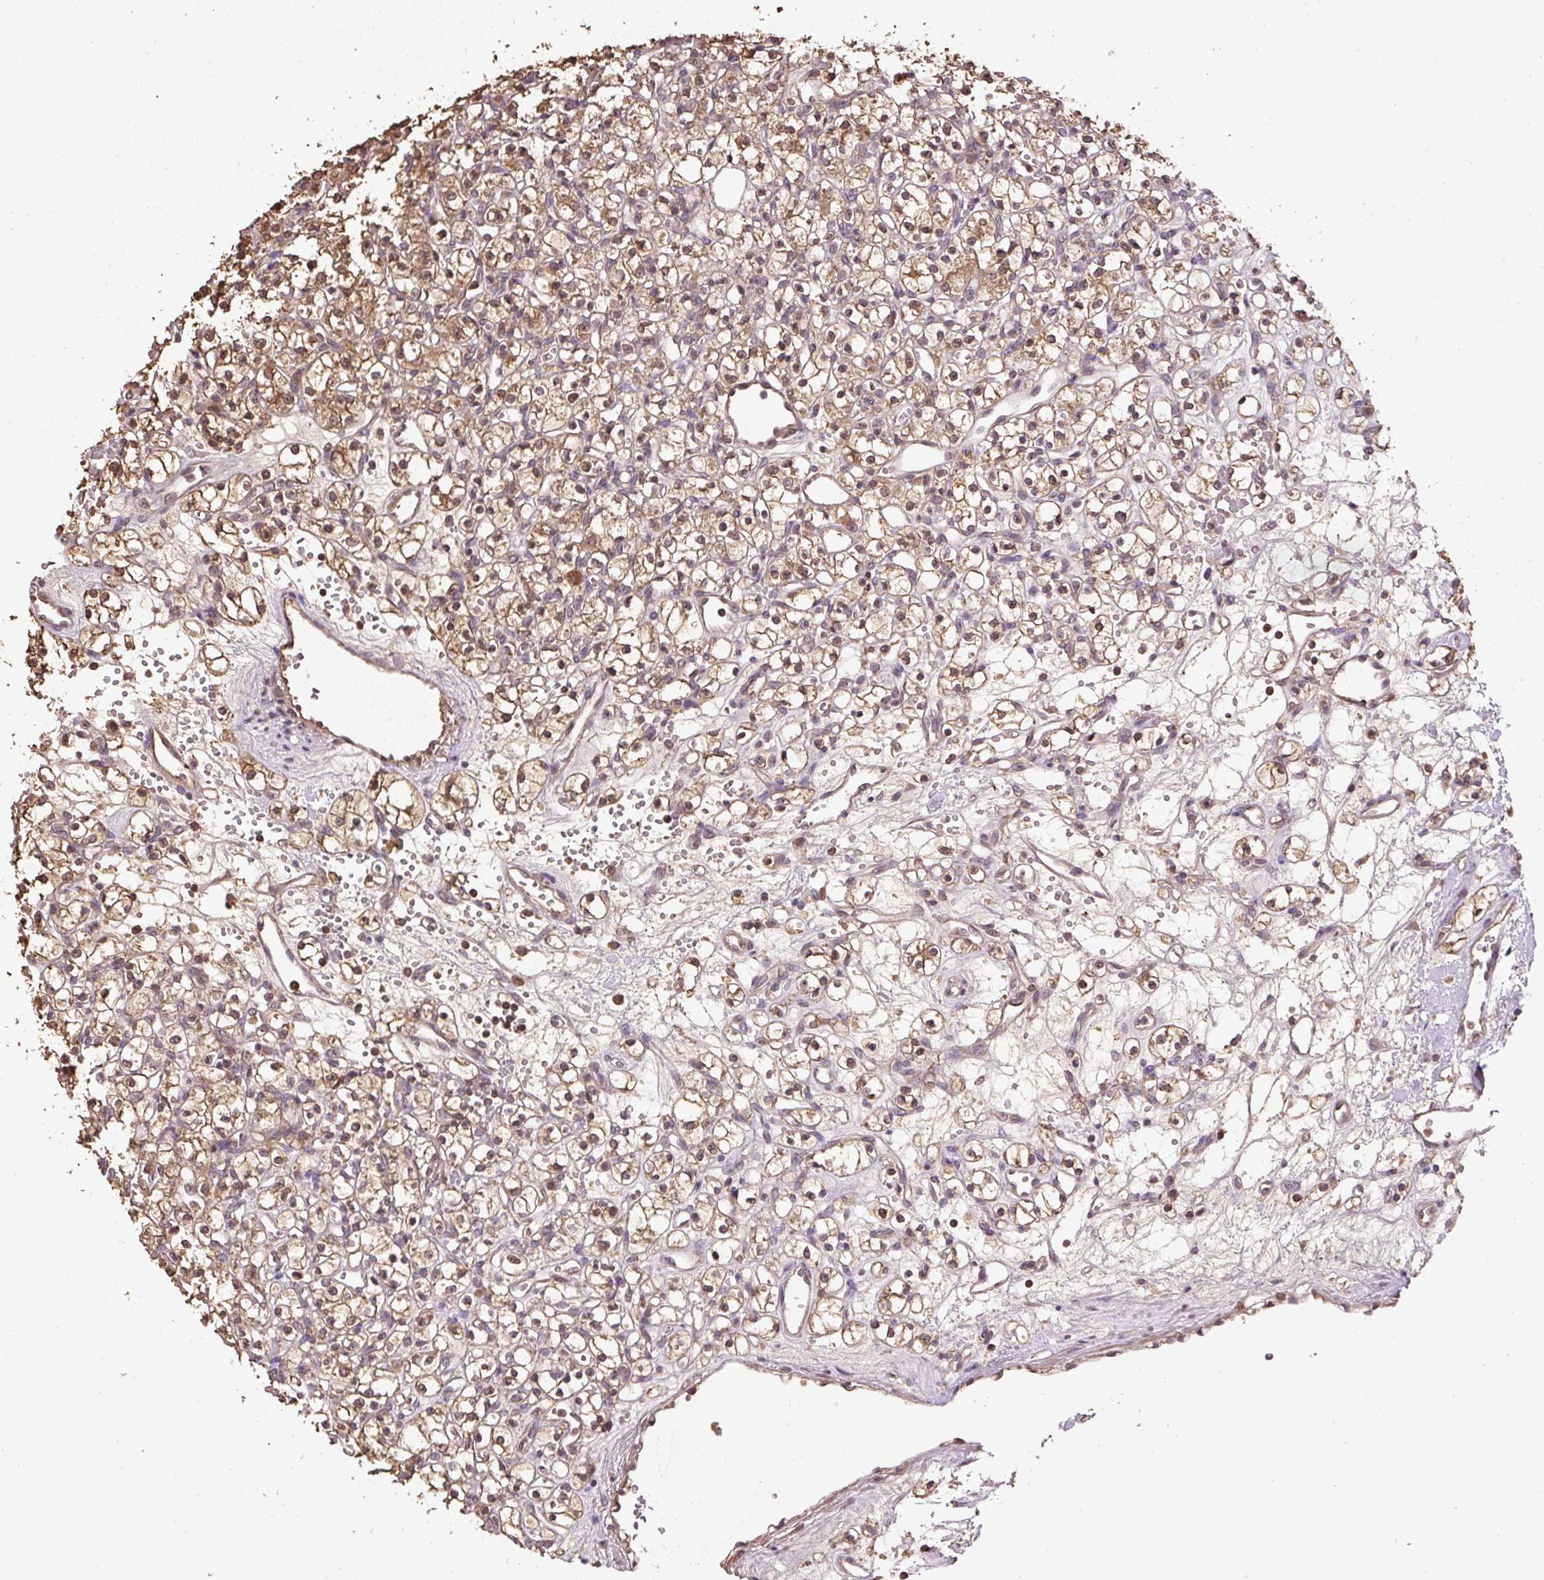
{"staining": {"intensity": "moderate", "quantity": ">75%", "location": "cytoplasmic/membranous,nuclear"}, "tissue": "renal cancer", "cell_type": "Tumor cells", "image_type": "cancer", "snomed": [{"axis": "morphology", "description": "Adenocarcinoma, NOS"}, {"axis": "topography", "description": "Kidney"}], "caption": "An image showing moderate cytoplasmic/membranous and nuclear expression in about >75% of tumor cells in adenocarcinoma (renal), as visualized by brown immunohistochemical staining.", "gene": "TMEM170B", "patient": {"sex": "female", "age": 59}}